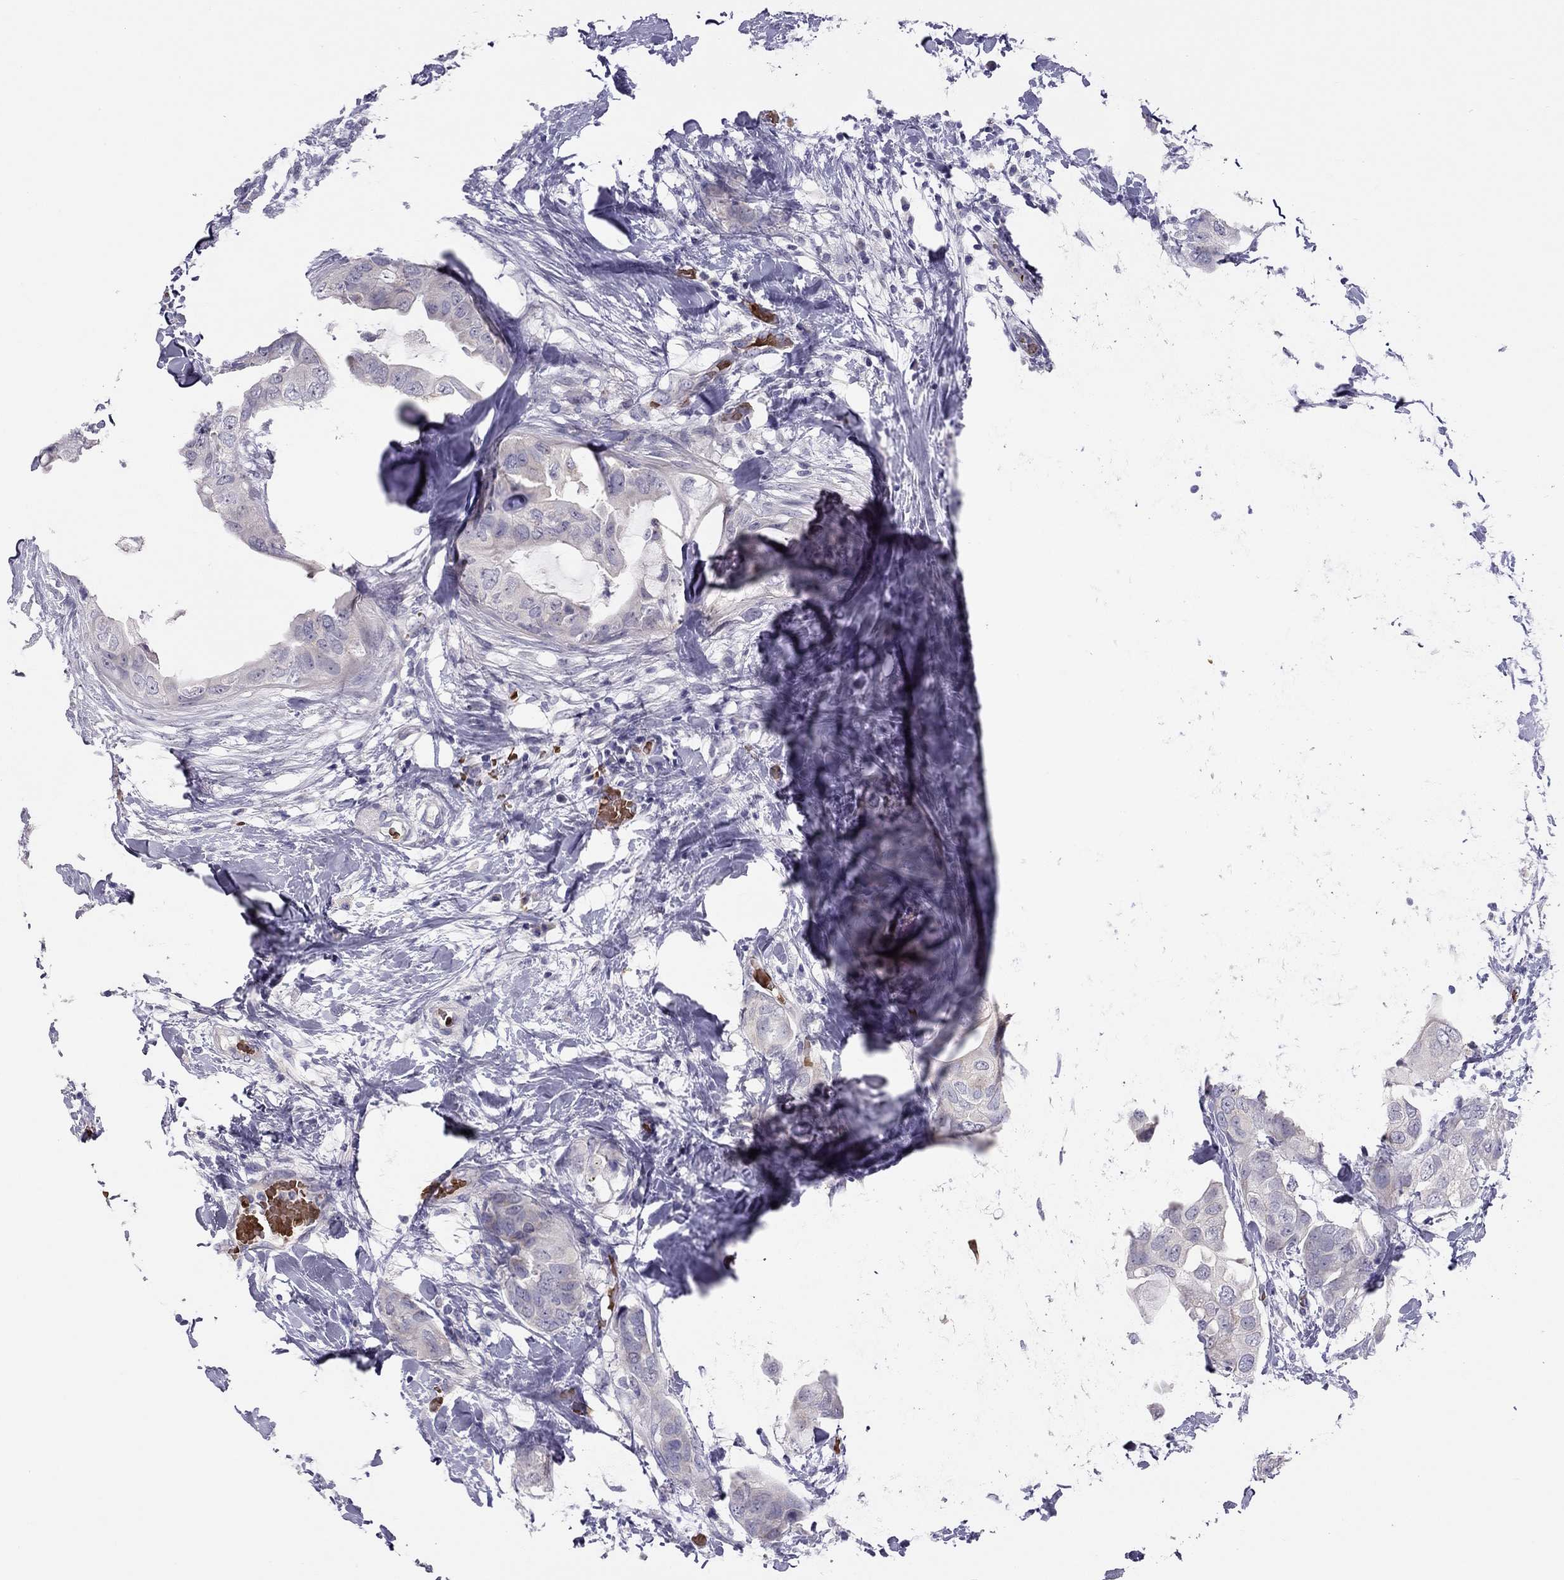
{"staining": {"intensity": "negative", "quantity": "none", "location": "none"}, "tissue": "breast cancer", "cell_type": "Tumor cells", "image_type": "cancer", "snomed": [{"axis": "morphology", "description": "Normal tissue, NOS"}, {"axis": "morphology", "description": "Duct carcinoma"}, {"axis": "topography", "description": "Breast"}], "caption": "Immunohistochemistry of breast intraductal carcinoma displays no positivity in tumor cells. Nuclei are stained in blue.", "gene": "FRMD1", "patient": {"sex": "female", "age": 40}}